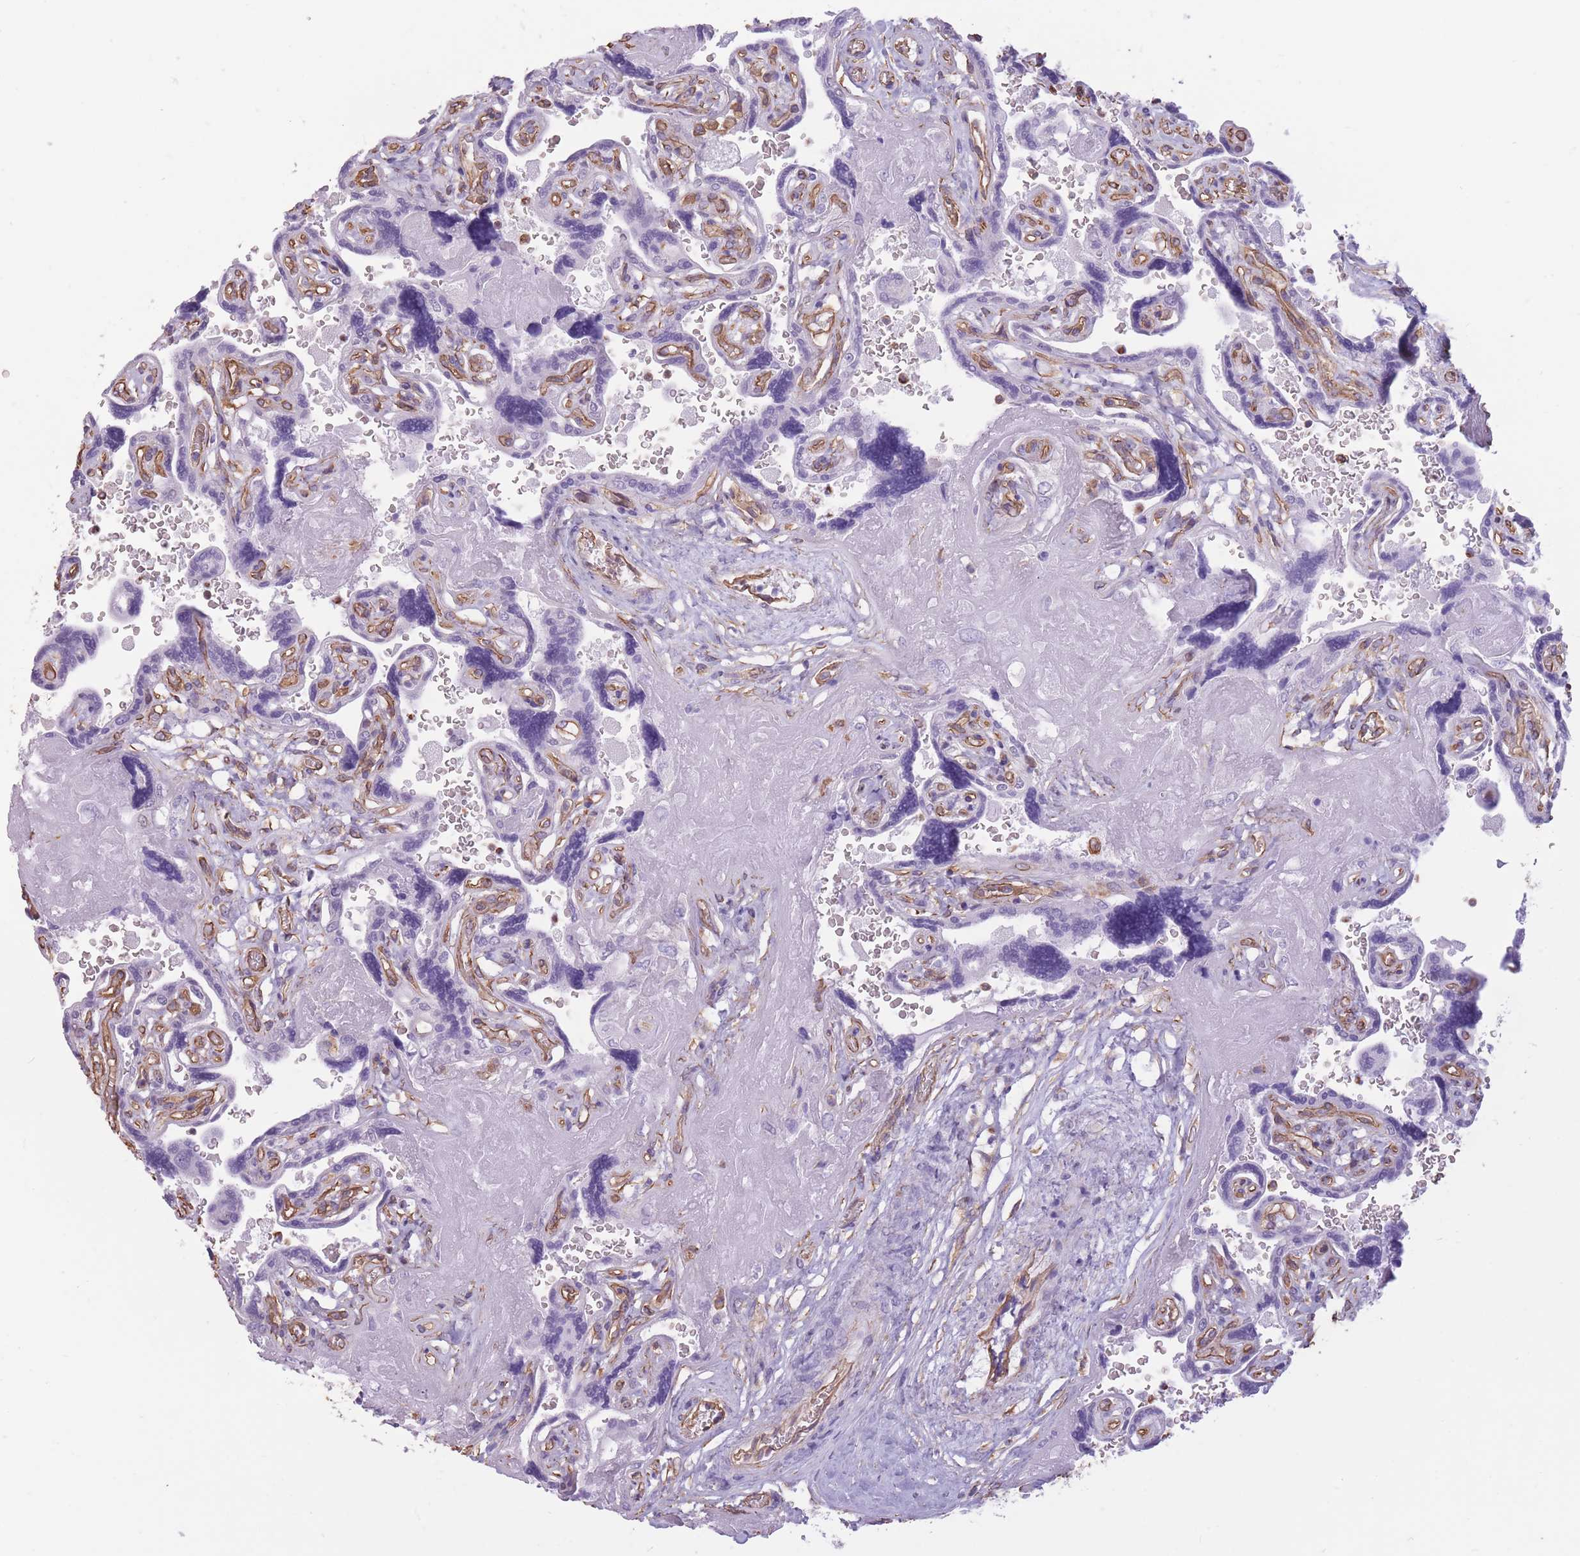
{"staining": {"intensity": "negative", "quantity": "none", "location": "none"}, "tissue": "placenta", "cell_type": "Decidual cells", "image_type": "normal", "snomed": [{"axis": "morphology", "description": "Normal tissue, NOS"}, {"axis": "topography", "description": "Placenta"}], "caption": "Immunohistochemistry of normal human placenta displays no expression in decidual cells.", "gene": "ADD1", "patient": {"sex": "female", "age": 32}}